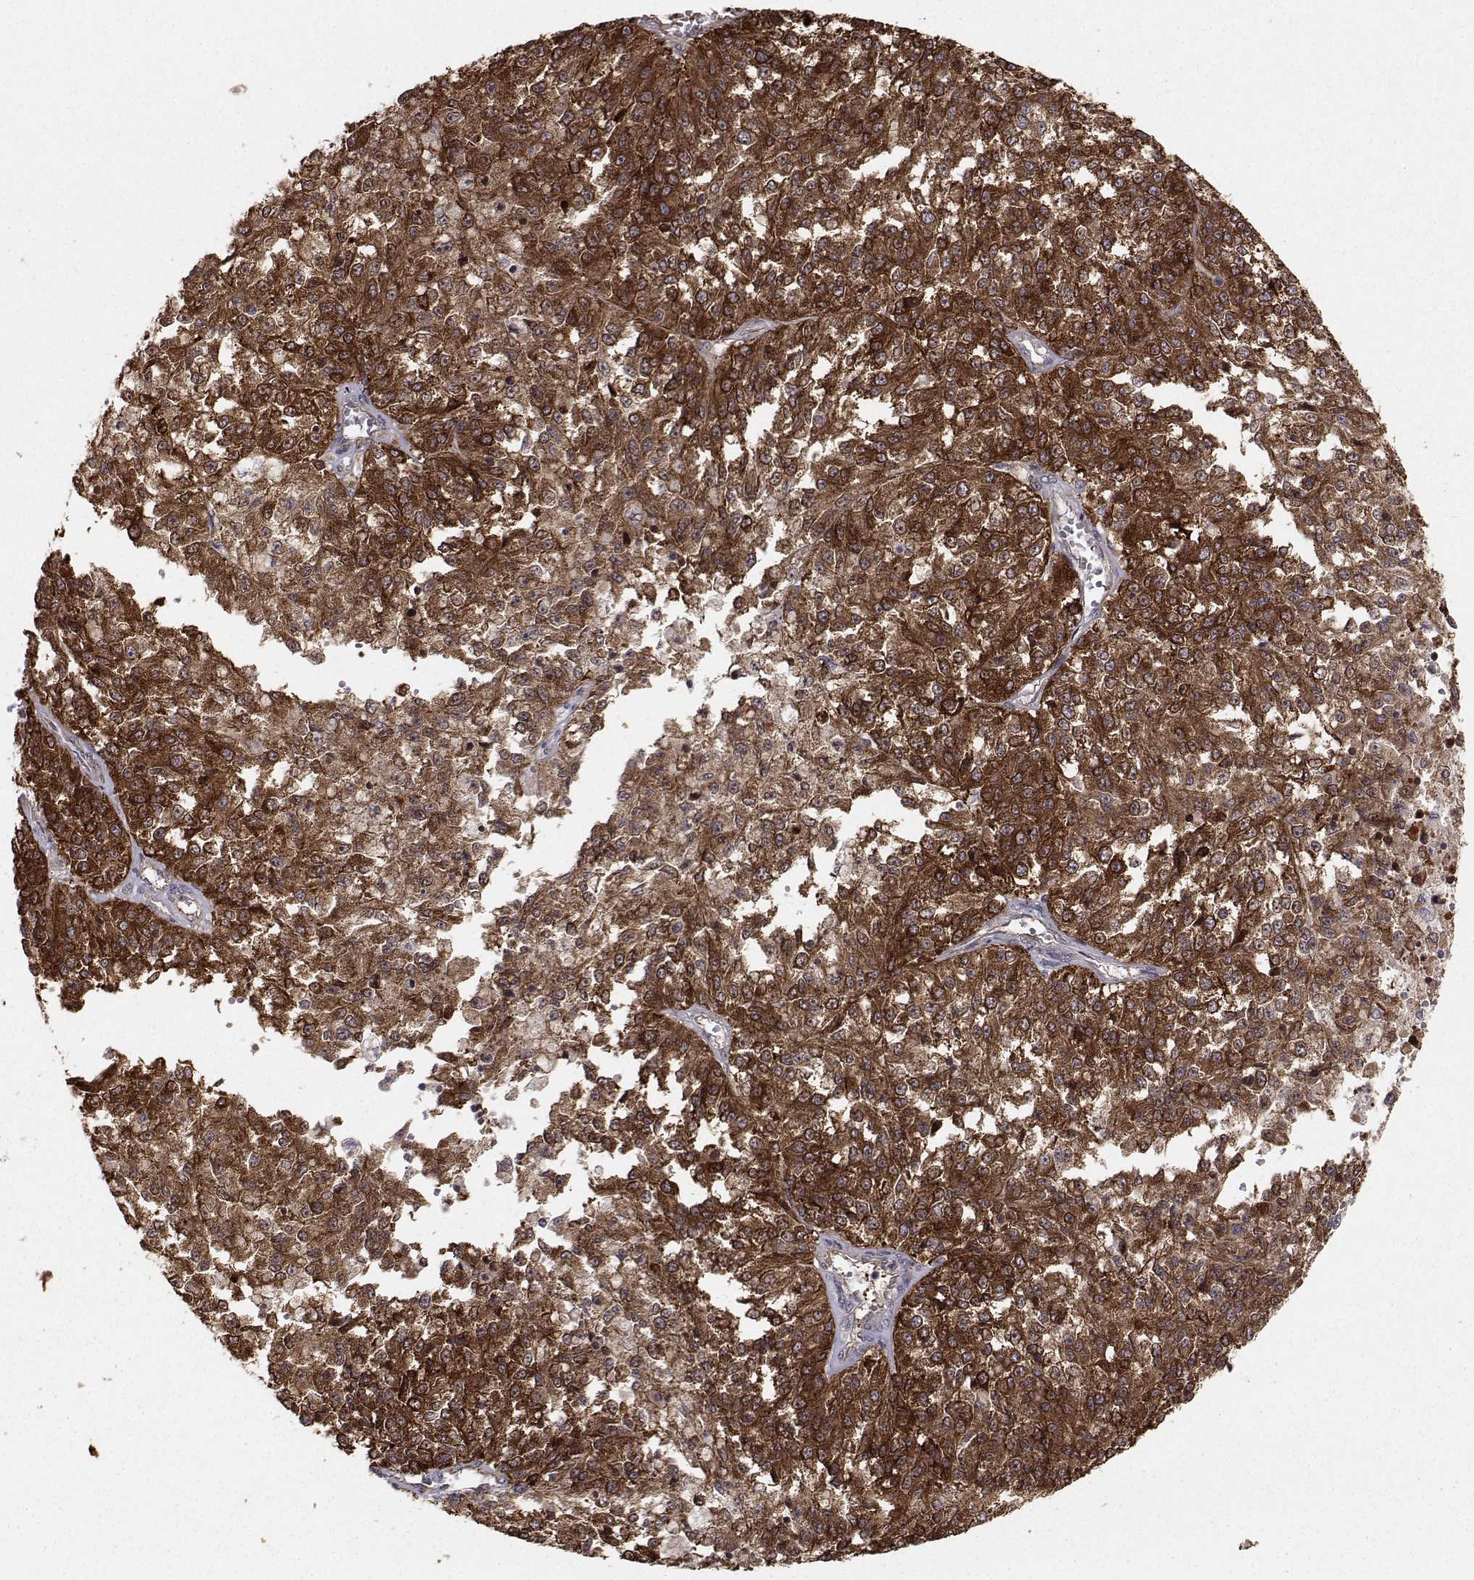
{"staining": {"intensity": "strong", "quantity": "25%-75%", "location": "cytoplasmic/membranous"}, "tissue": "melanoma", "cell_type": "Tumor cells", "image_type": "cancer", "snomed": [{"axis": "morphology", "description": "Malignant melanoma, Metastatic site"}, {"axis": "topography", "description": "Lymph node"}], "caption": "This histopathology image shows immunohistochemistry staining of melanoma, with high strong cytoplasmic/membranous positivity in approximately 25%-75% of tumor cells.", "gene": "HSP90AB1", "patient": {"sex": "female", "age": 64}}